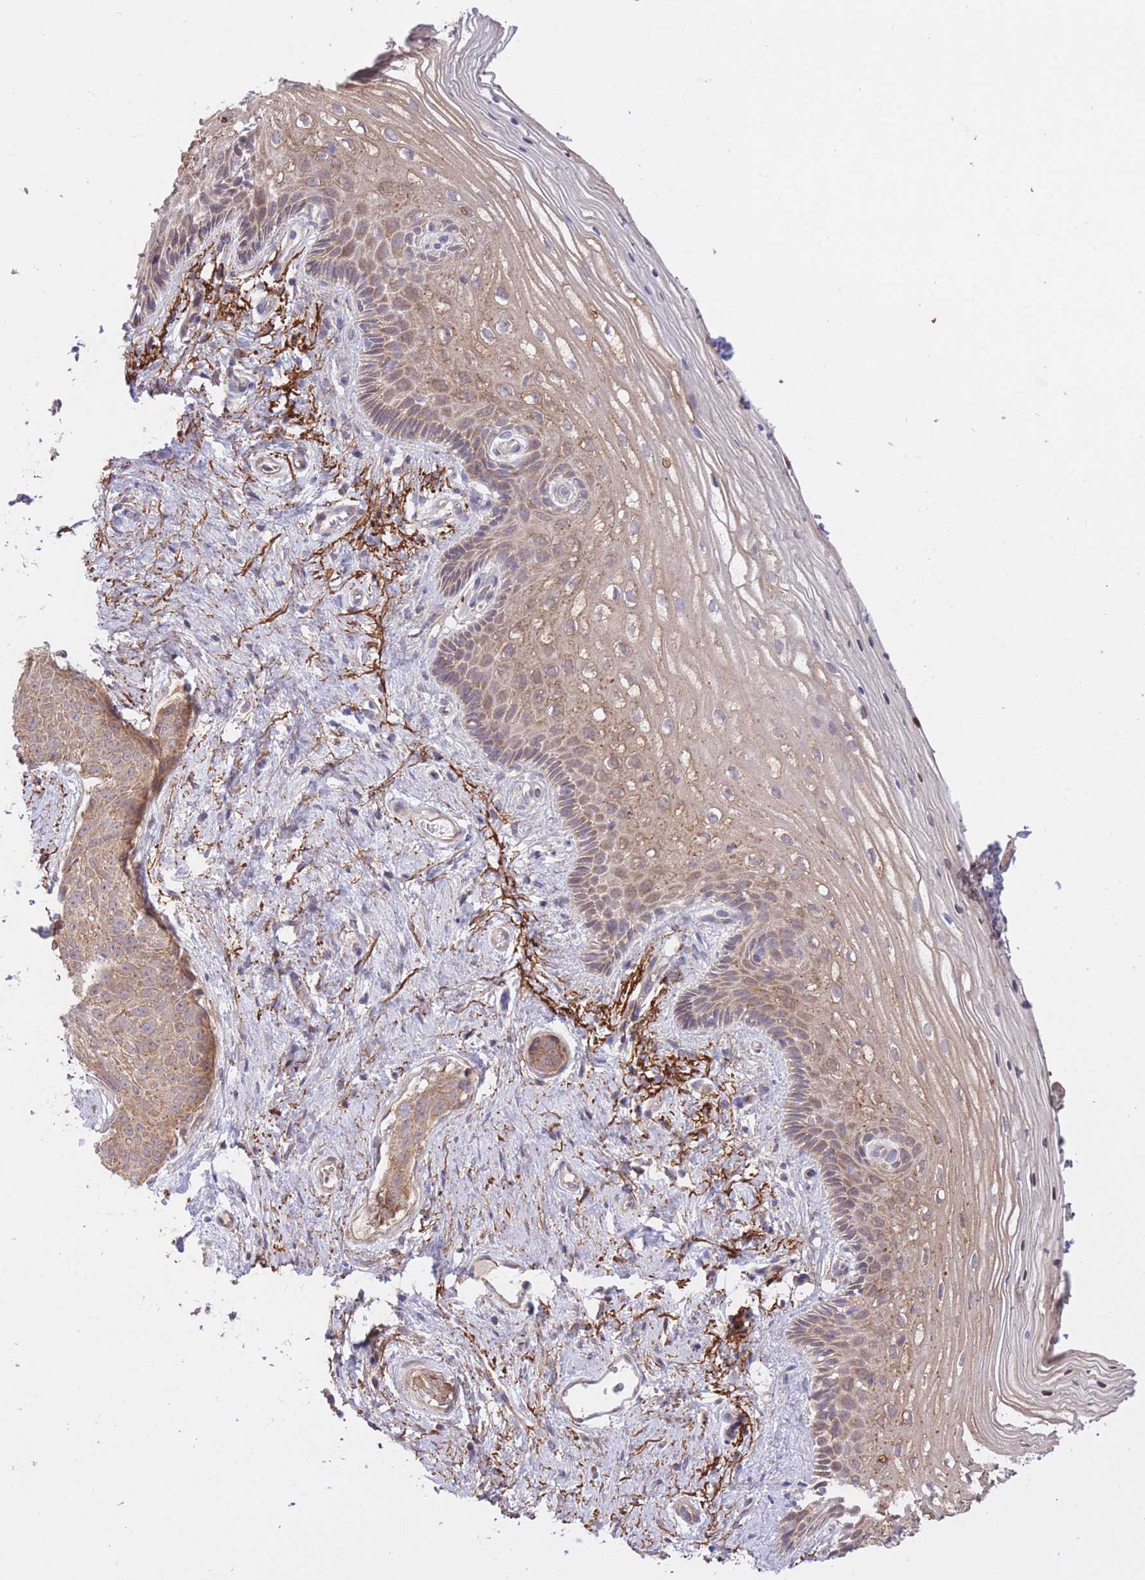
{"staining": {"intensity": "moderate", "quantity": ">75%", "location": "cytoplasmic/membranous"}, "tissue": "vagina", "cell_type": "Squamous epithelial cells", "image_type": "normal", "snomed": [{"axis": "morphology", "description": "Normal tissue, NOS"}, {"axis": "topography", "description": "Vagina"}], "caption": "A histopathology image of human vagina stained for a protein displays moderate cytoplasmic/membranous brown staining in squamous epithelial cells. (DAB (3,3'-diaminobenzidine) IHC with brightfield microscopy, high magnification).", "gene": "ATP13A2", "patient": {"sex": "female", "age": 47}}